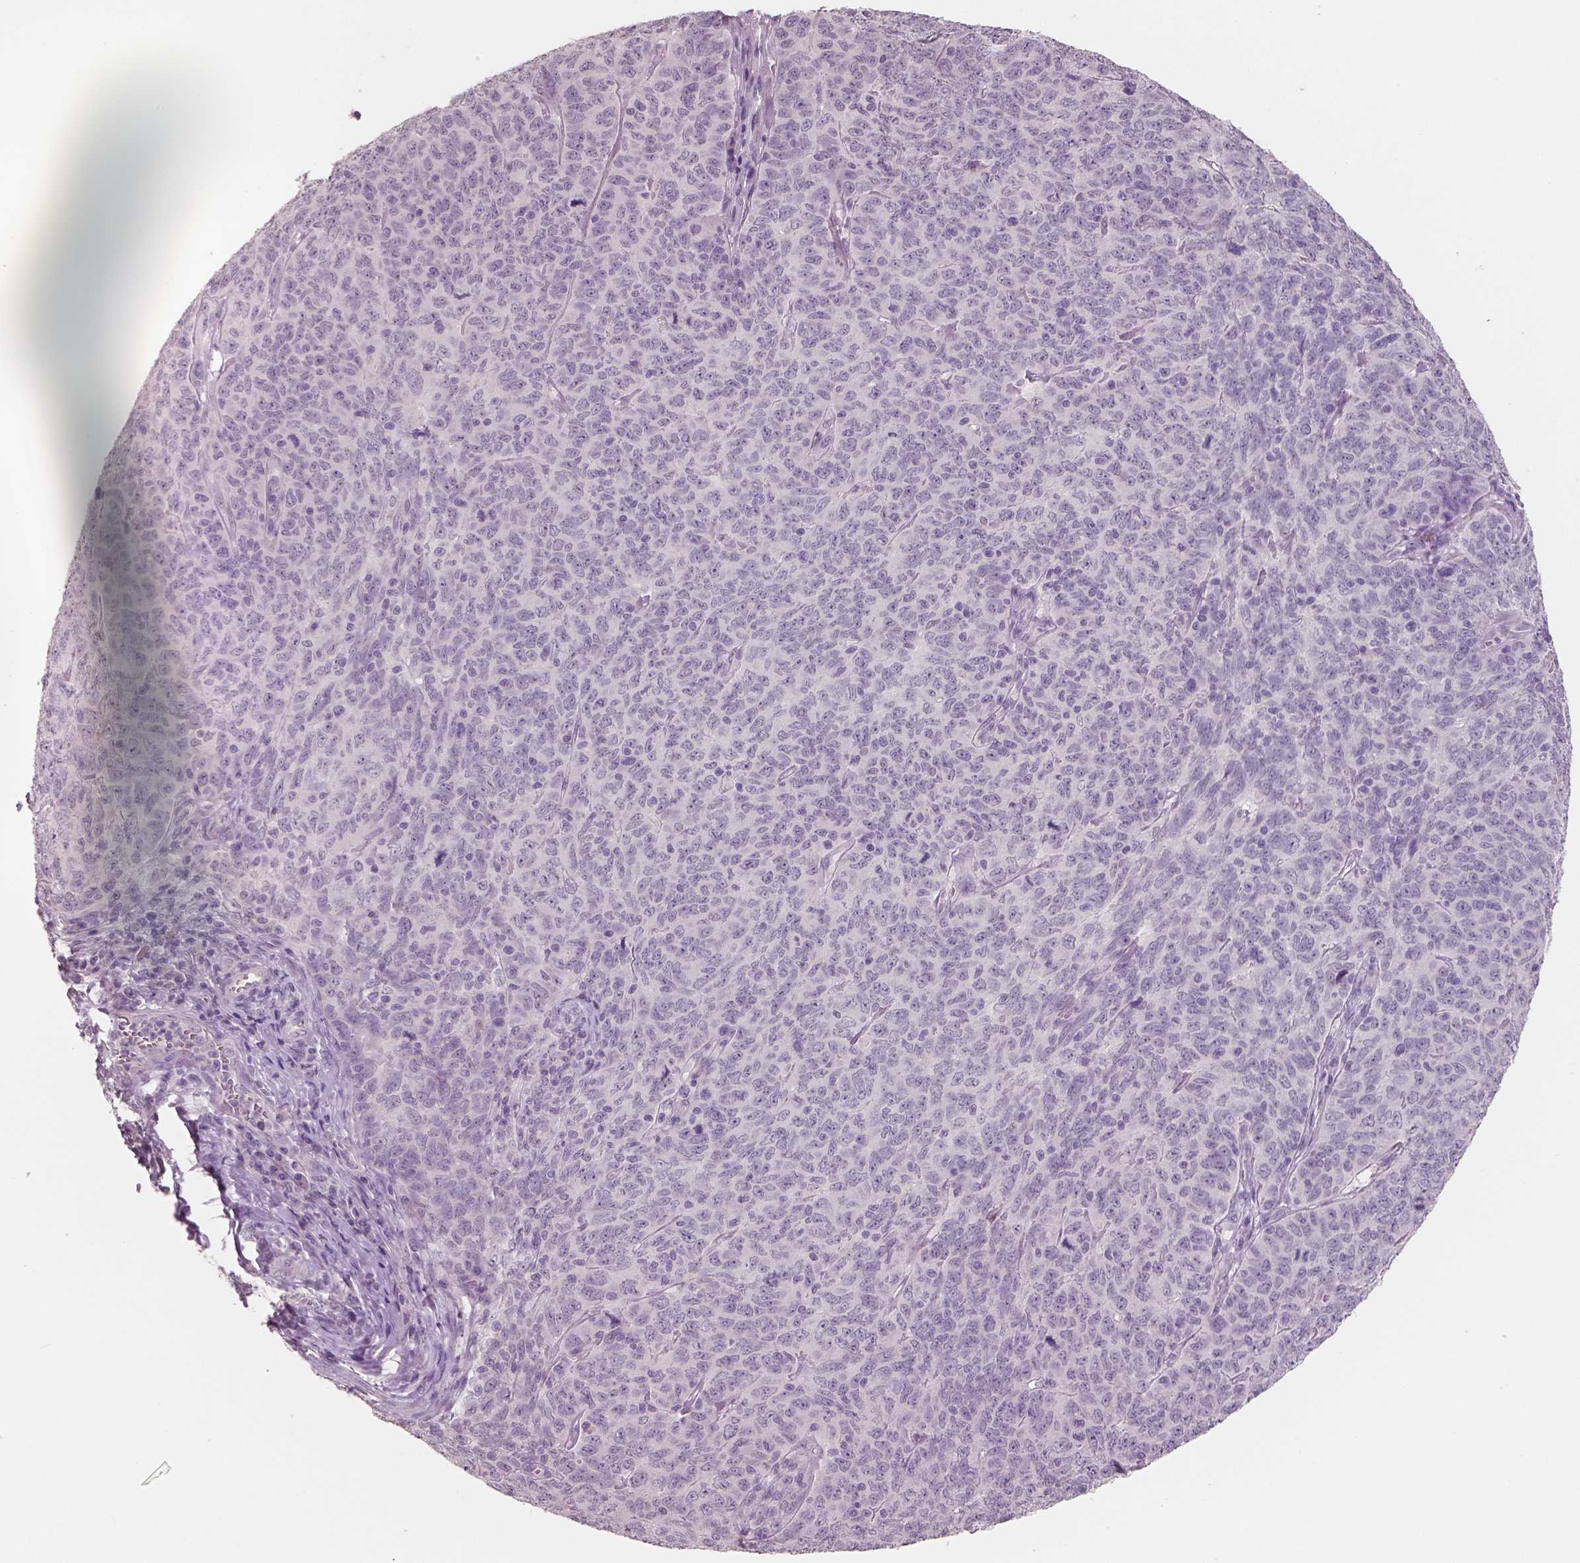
{"staining": {"intensity": "negative", "quantity": "none", "location": "none"}, "tissue": "skin cancer", "cell_type": "Tumor cells", "image_type": "cancer", "snomed": [{"axis": "morphology", "description": "Squamous cell carcinoma, NOS"}, {"axis": "topography", "description": "Skin"}, {"axis": "topography", "description": "Anal"}], "caption": "Human skin cancer stained for a protein using immunohistochemistry (IHC) reveals no positivity in tumor cells.", "gene": "NECAB1", "patient": {"sex": "female", "age": 51}}